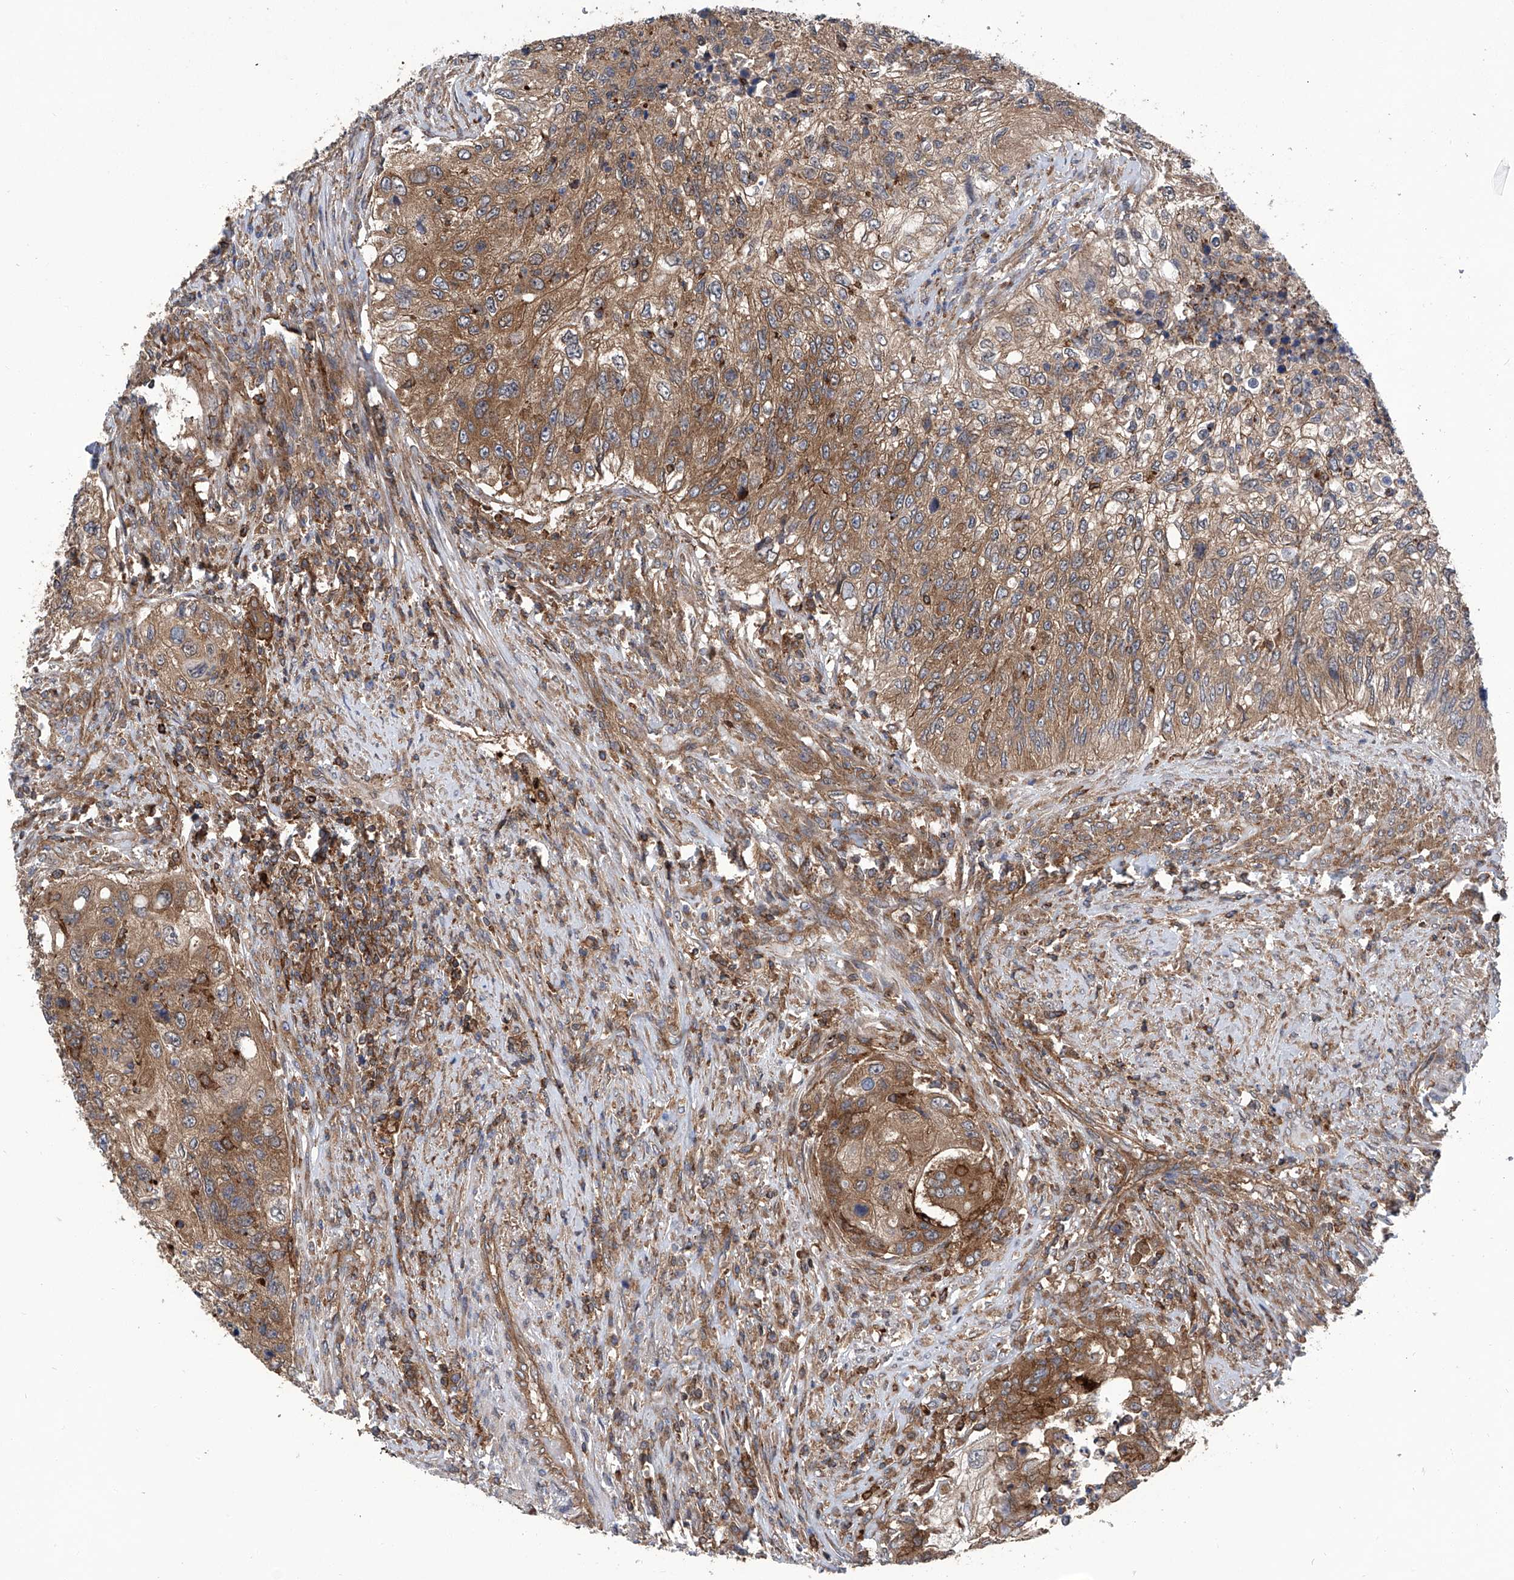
{"staining": {"intensity": "moderate", "quantity": ">75%", "location": "cytoplasmic/membranous"}, "tissue": "urothelial cancer", "cell_type": "Tumor cells", "image_type": "cancer", "snomed": [{"axis": "morphology", "description": "Urothelial carcinoma, High grade"}, {"axis": "topography", "description": "Urinary bladder"}], "caption": "There is medium levels of moderate cytoplasmic/membranous expression in tumor cells of urothelial cancer, as demonstrated by immunohistochemical staining (brown color).", "gene": "SMAP1", "patient": {"sex": "female", "age": 60}}